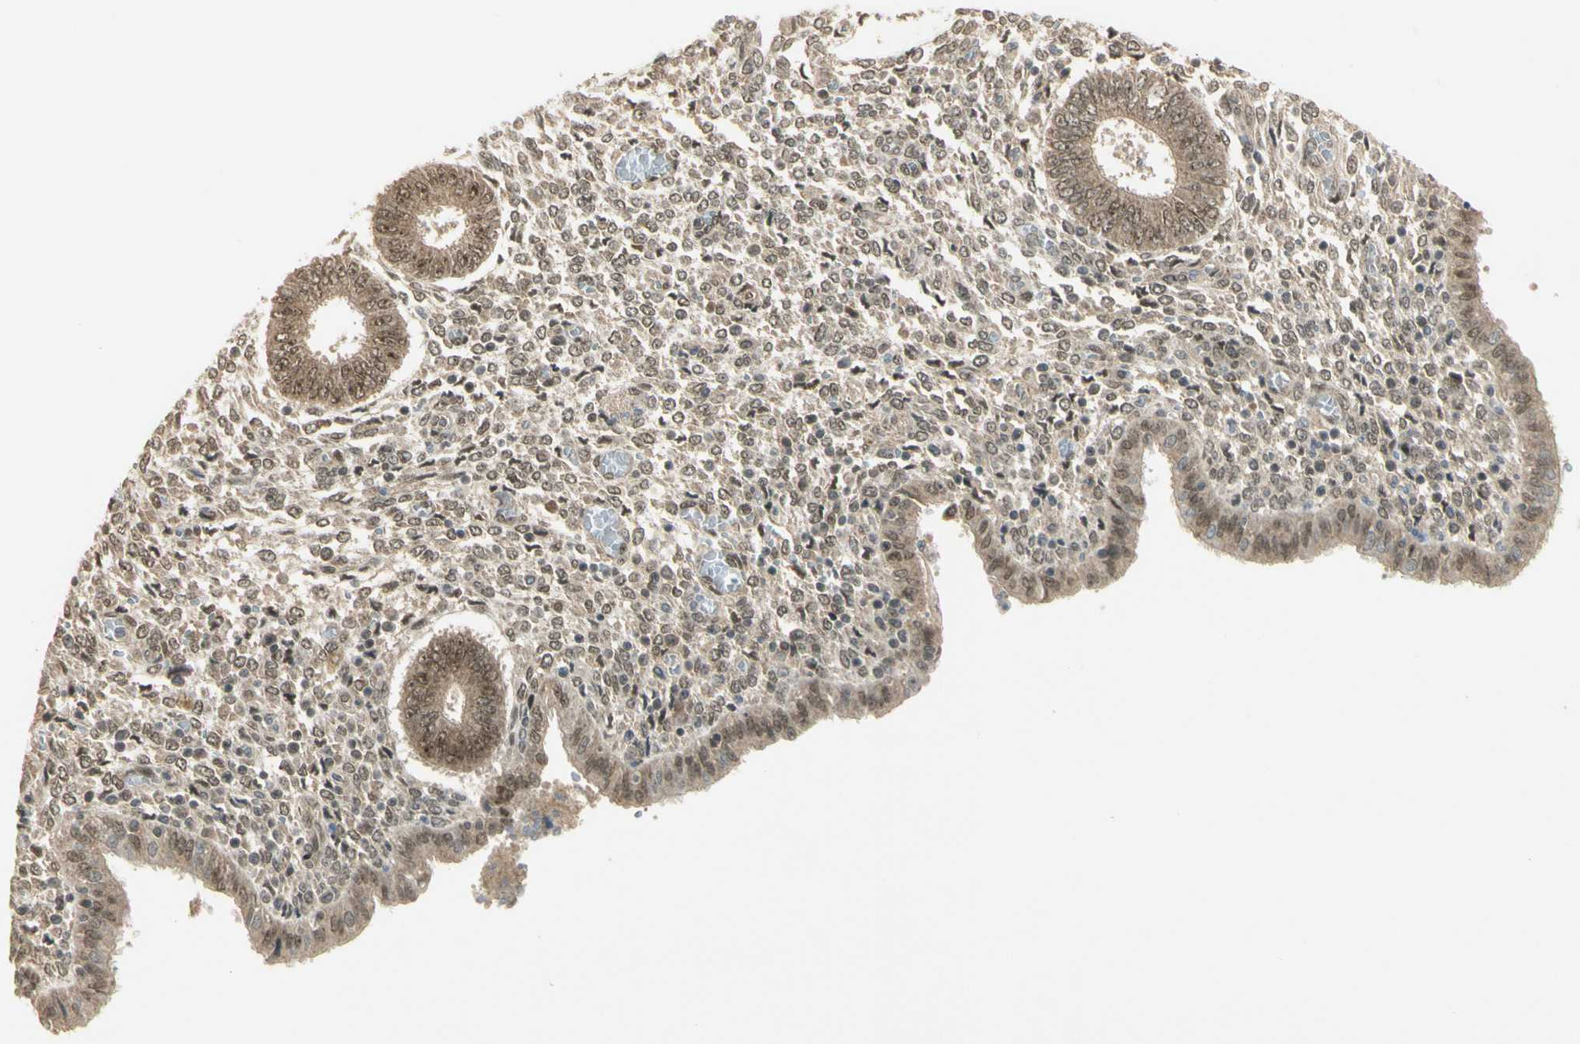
{"staining": {"intensity": "weak", "quantity": "25%-75%", "location": "nuclear"}, "tissue": "endometrium", "cell_type": "Cells in endometrial stroma", "image_type": "normal", "snomed": [{"axis": "morphology", "description": "Normal tissue, NOS"}, {"axis": "topography", "description": "Endometrium"}], "caption": "Protein expression analysis of benign human endometrium reveals weak nuclear positivity in about 25%-75% of cells in endometrial stroma. (Brightfield microscopy of DAB IHC at high magnification).", "gene": "ZNF135", "patient": {"sex": "female", "age": 35}}